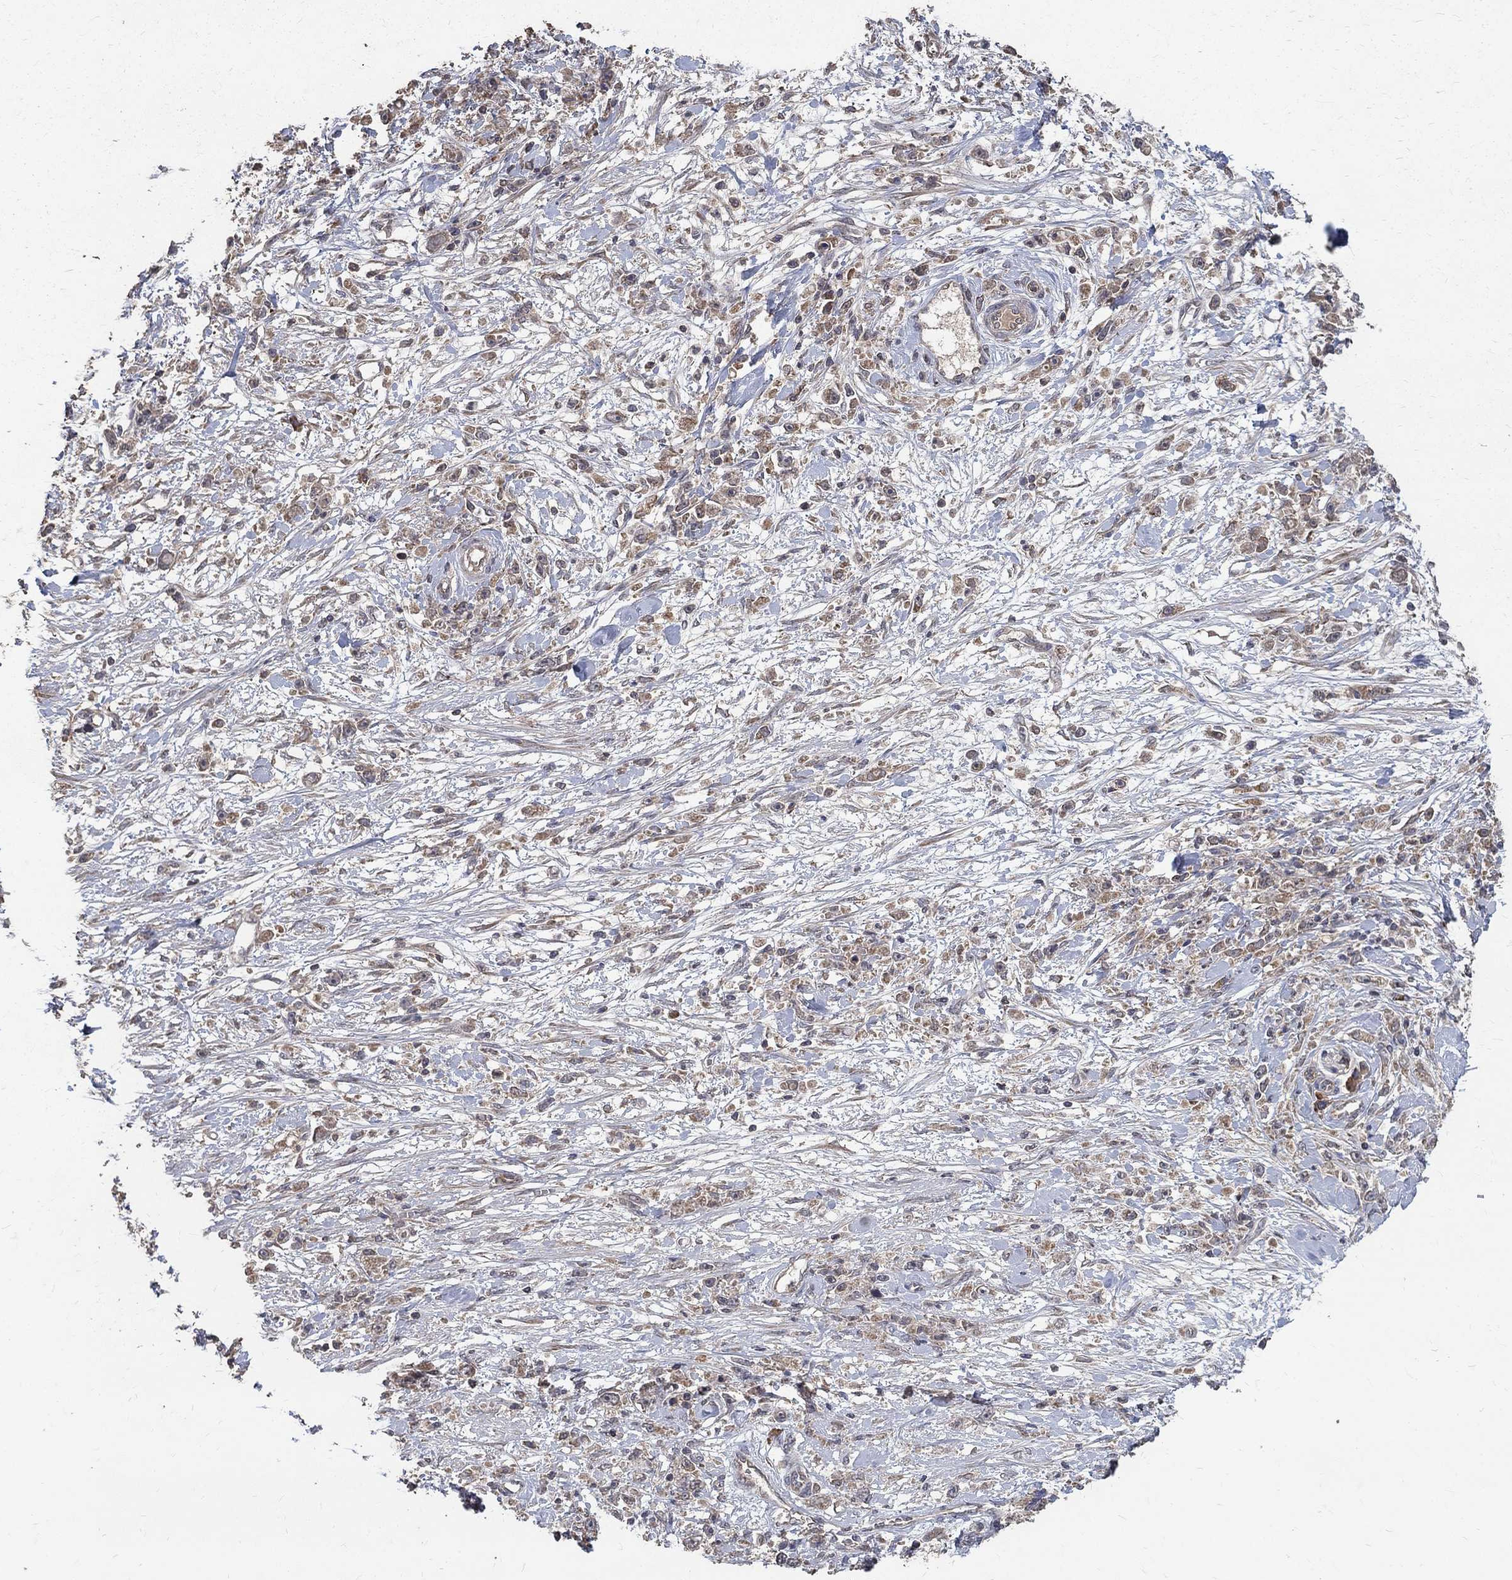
{"staining": {"intensity": "weak", "quantity": "25%-75%", "location": "cytoplasmic/membranous"}, "tissue": "stomach cancer", "cell_type": "Tumor cells", "image_type": "cancer", "snomed": [{"axis": "morphology", "description": "Adenocarcinoma, NOS"}, {"axis": "topography", "description": "Stomach"}], "caption": "This histopathology image shows immunohistochemistry (IHC) staining of adenocarcinoma (stomach), with low weak cytoplasmic/membranous positivity in approximately 25%-75% of tumor cells.", "gene": "C17orf75", "patient": {"sex": "female", "age": 59}}